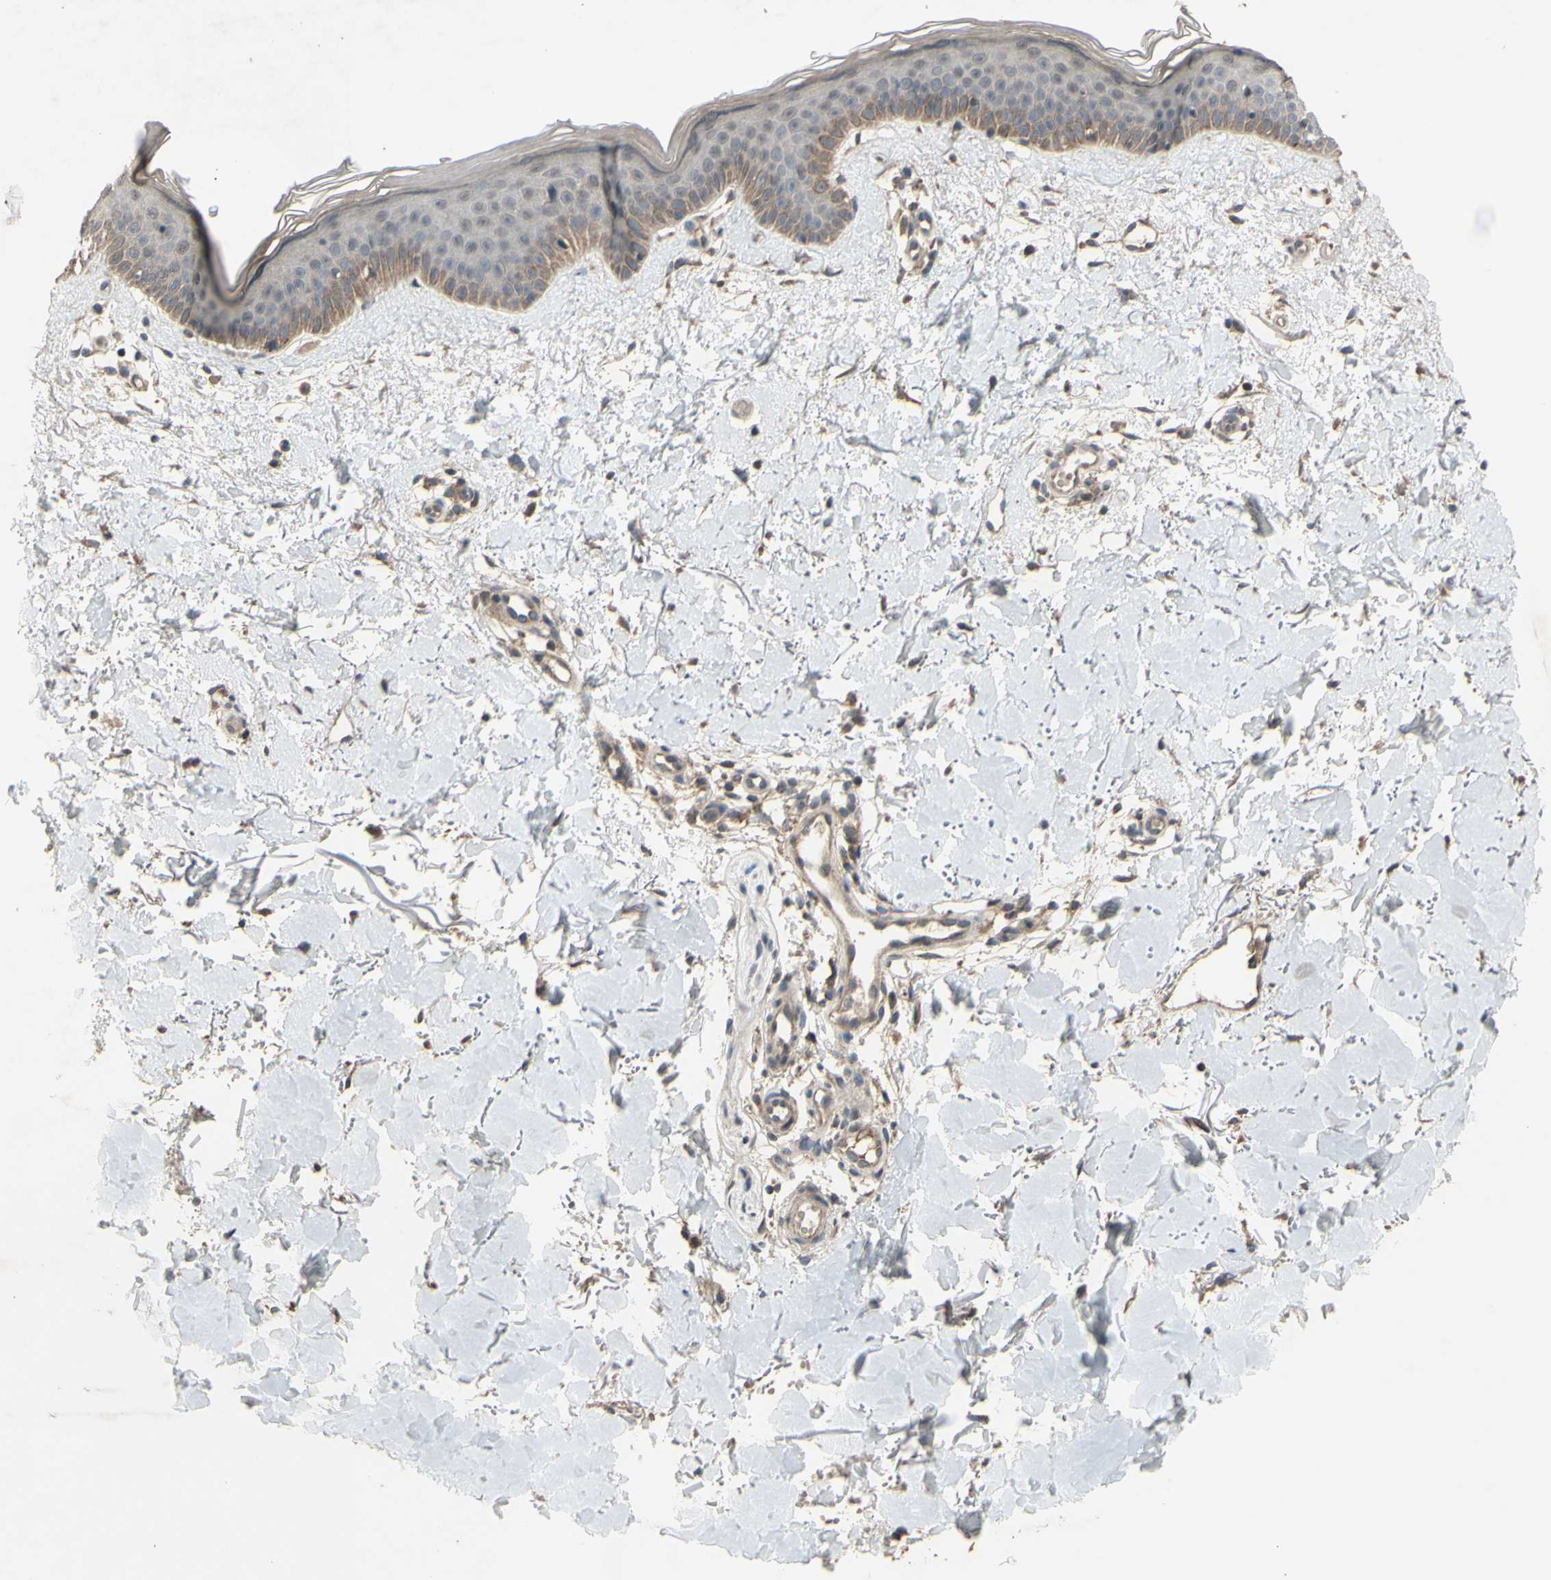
{"staining": {"intensity": "moderate", "quantity": ">75%", "location": "cytoplasmic/membranous"}, "tissue": "skin", "cell_type": "Fibroblasts", "image_type": "normal", "snomed": [{"axis": "morphology", "description": "Normal tissue, NOS"}, {"axis": "topography", "description": "Skin"}], "caption": "Immunohistochemical staining of normal skin exhibits medium levels of moderate cytoplasmic/membranous staining in approximately >75% of fibroblasts.", "gene": "CD164", "patient": {"sex": "female", "age": 56}}